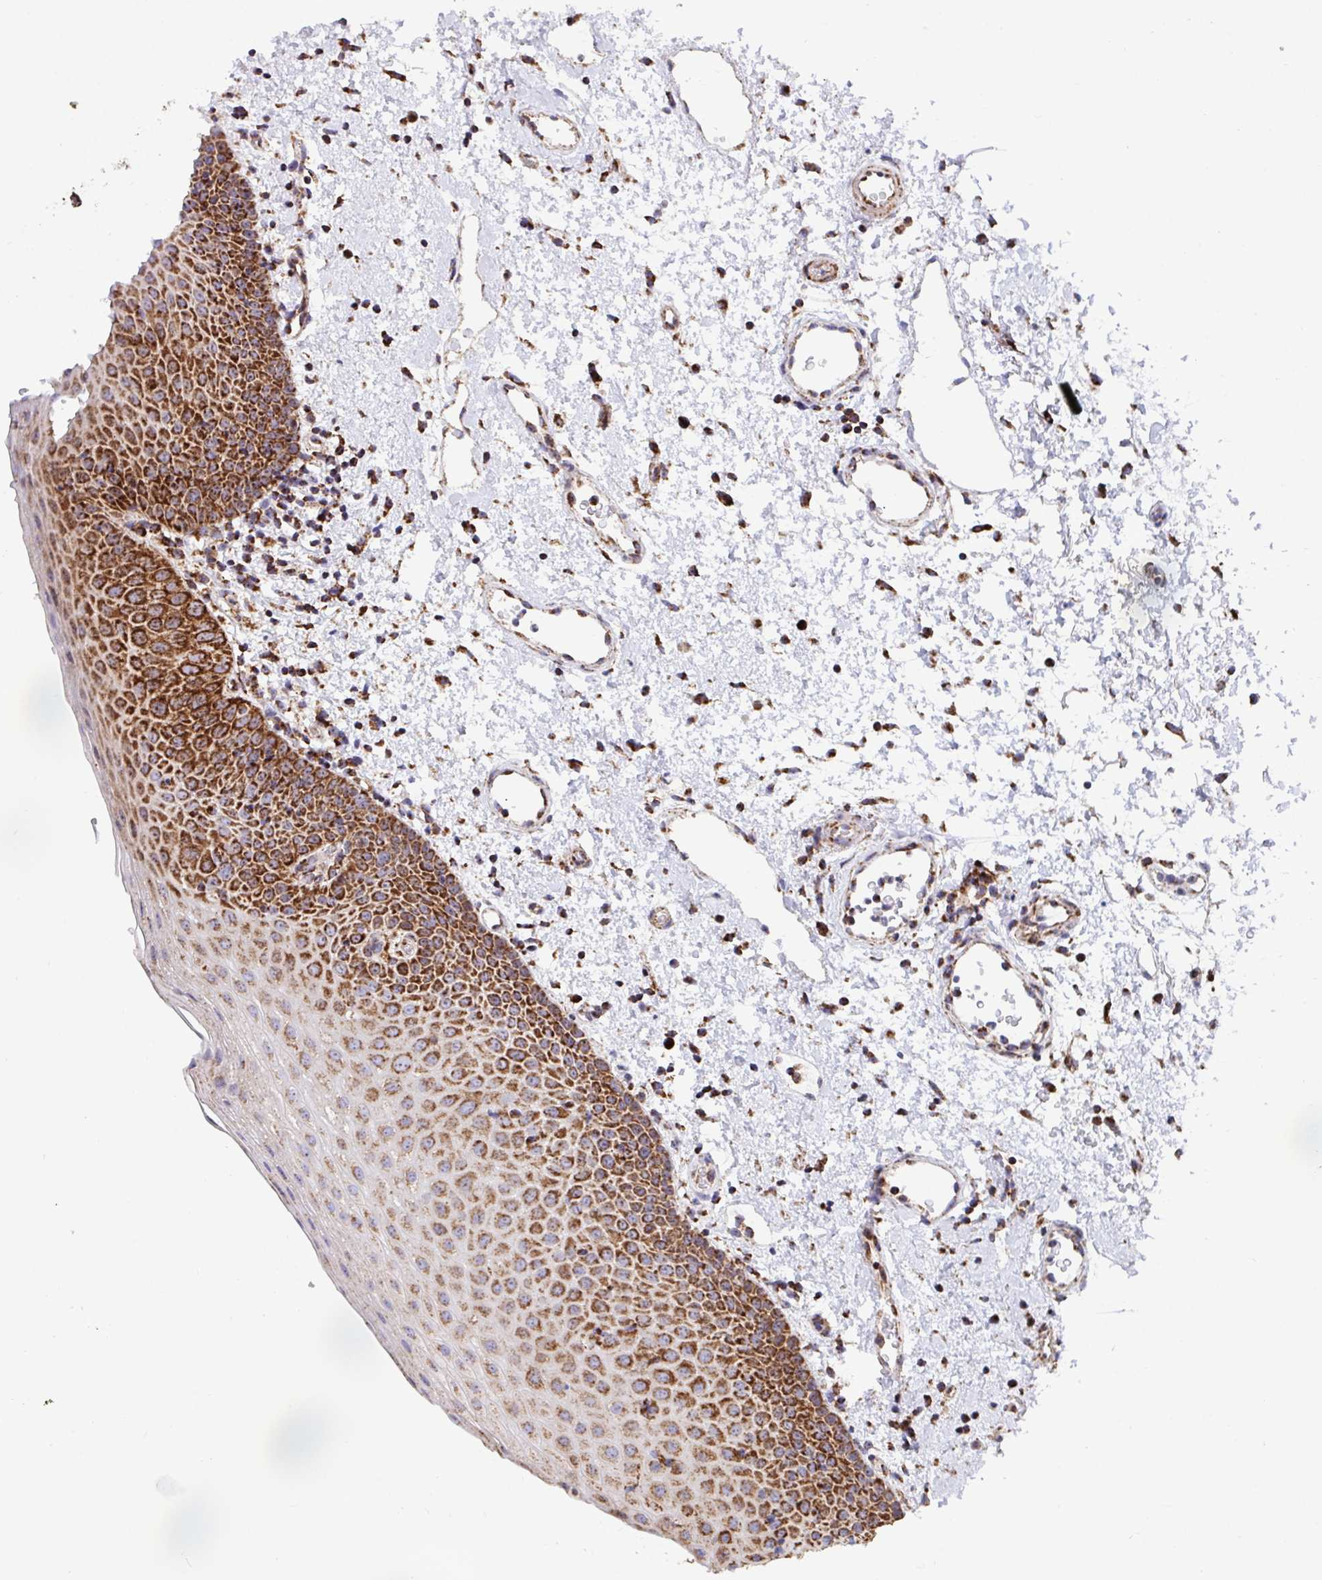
{"staining": {"intensity": "strong", "quantity": ">75%", "location": "cytoplasmic/membranous"}, "tissue": "oral mucosa", "cell_type": "Squamous epithelial cells", "image_type": "normal", "snomed": [{"axis": "morphology", "description": "Normal tissue, NOS"}, {"axis": "topography", "description": "Oral tissue"}, {"axis": "topography", "description": "Head-Neck"}], "caption": "Strong cytoplasmic/membranous positivity is seen in about >75% of squamous epithelial cells in benign oral mucosa.", "gene": "ATP5MJ", "patient": {"sex": "female", "age": 55}}